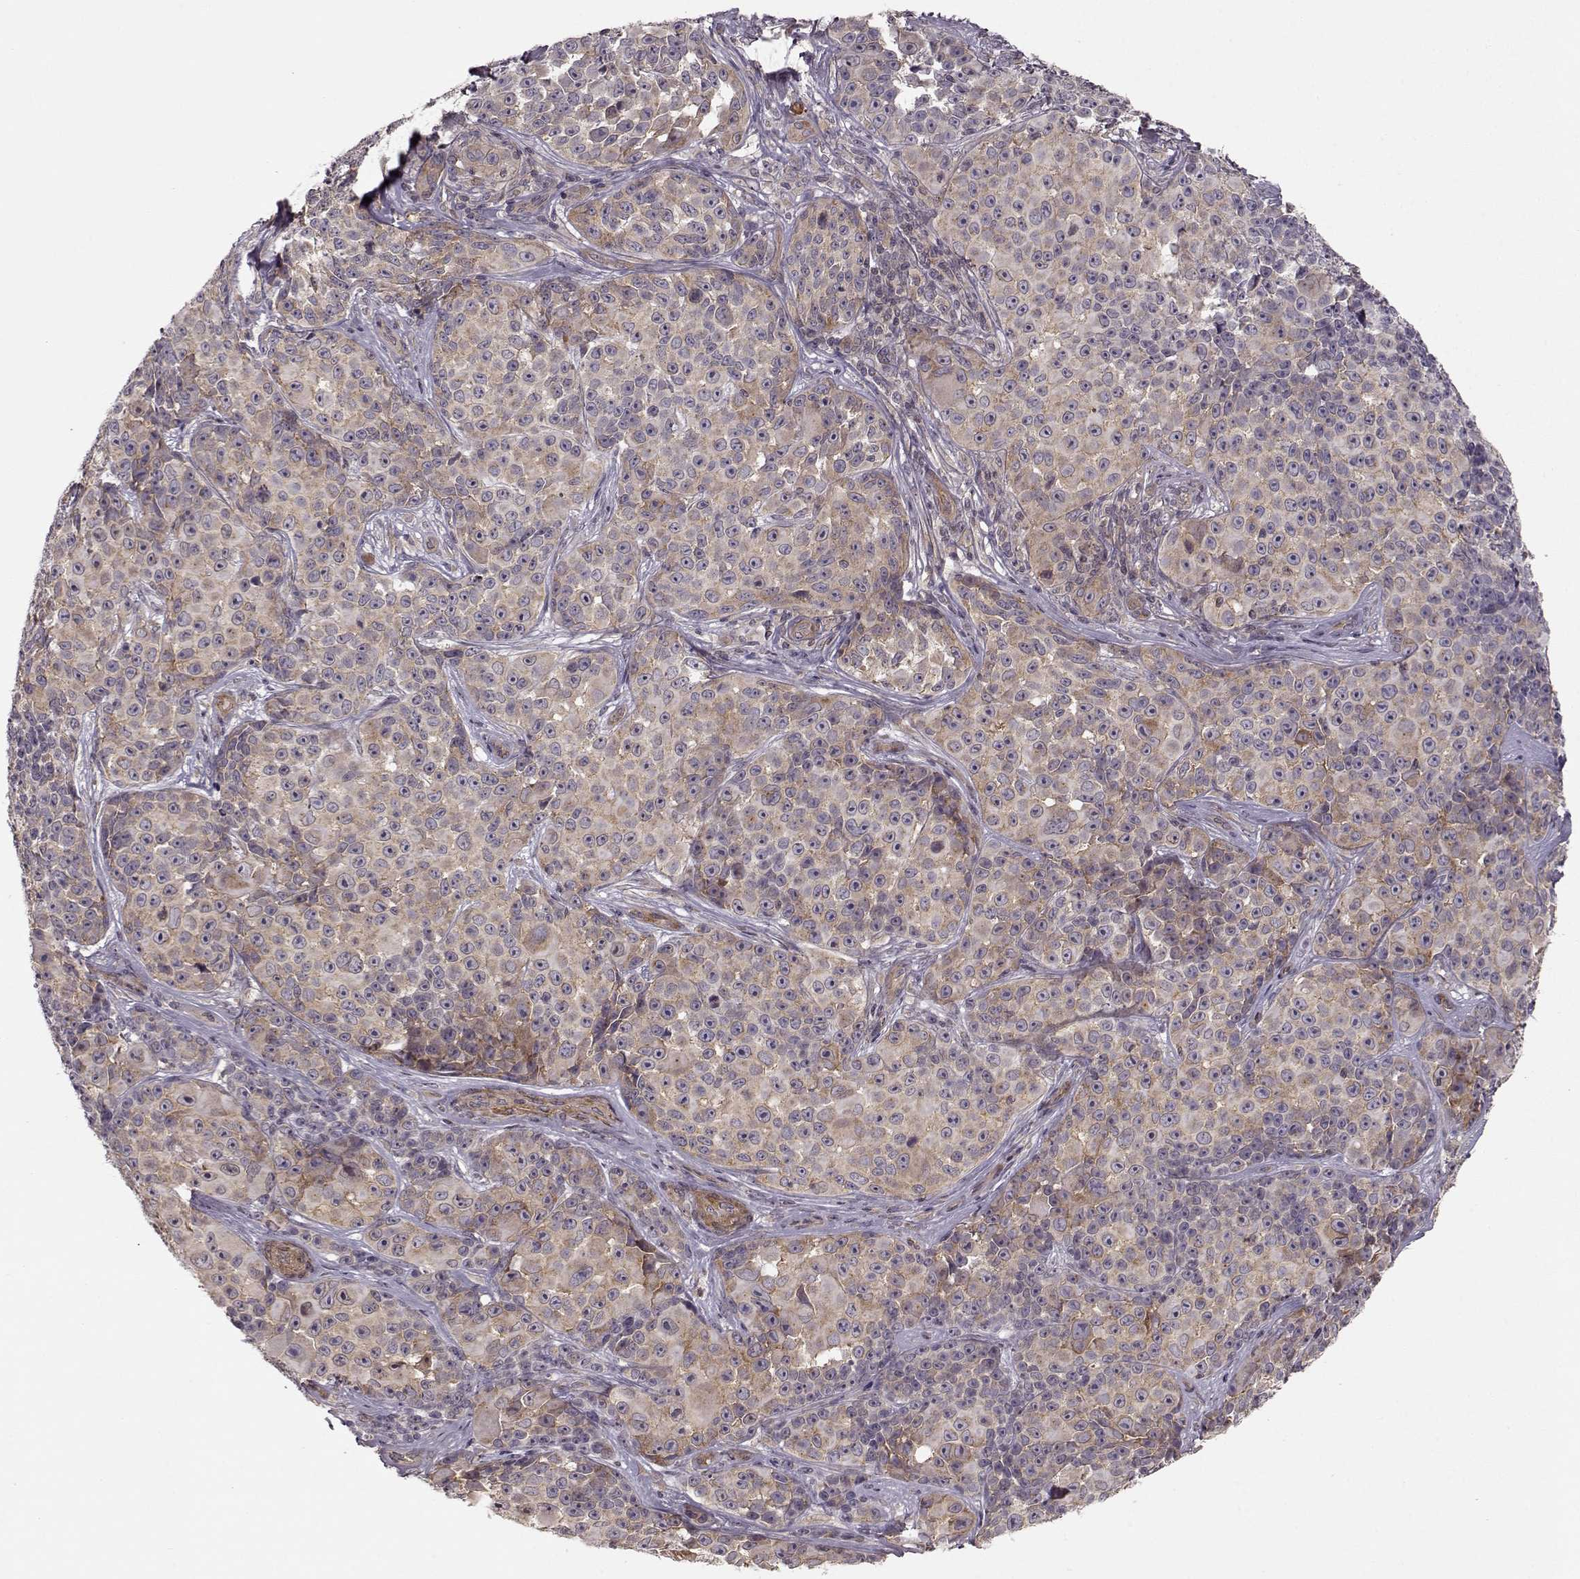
{"staining": {"intensity": "moderate", "quantity": "25%-75%", "location": "cytoplasmic/membranous"}, "tissue": "melanoma", "cell_type": "Tumor cells", "image_type": "cancer", "snomed": [{"axis": "morphology", "description": "Malignant melanoma, NOS"}, {"axis": "topography", "description": "Skin"}], "caption": "The immunohistochemical stain labels moderate cytoplasmic/membranous expression in tumor cells of malignant melanoma tissue. The staining was performed using DAB (3,3'-diaminobenzidine), with brown indicating positive protein expression. Nuclei are stained blue with hematoxylin.", "gene": "SLAIN2", "patient": {"sex": "female", "age": 88}}